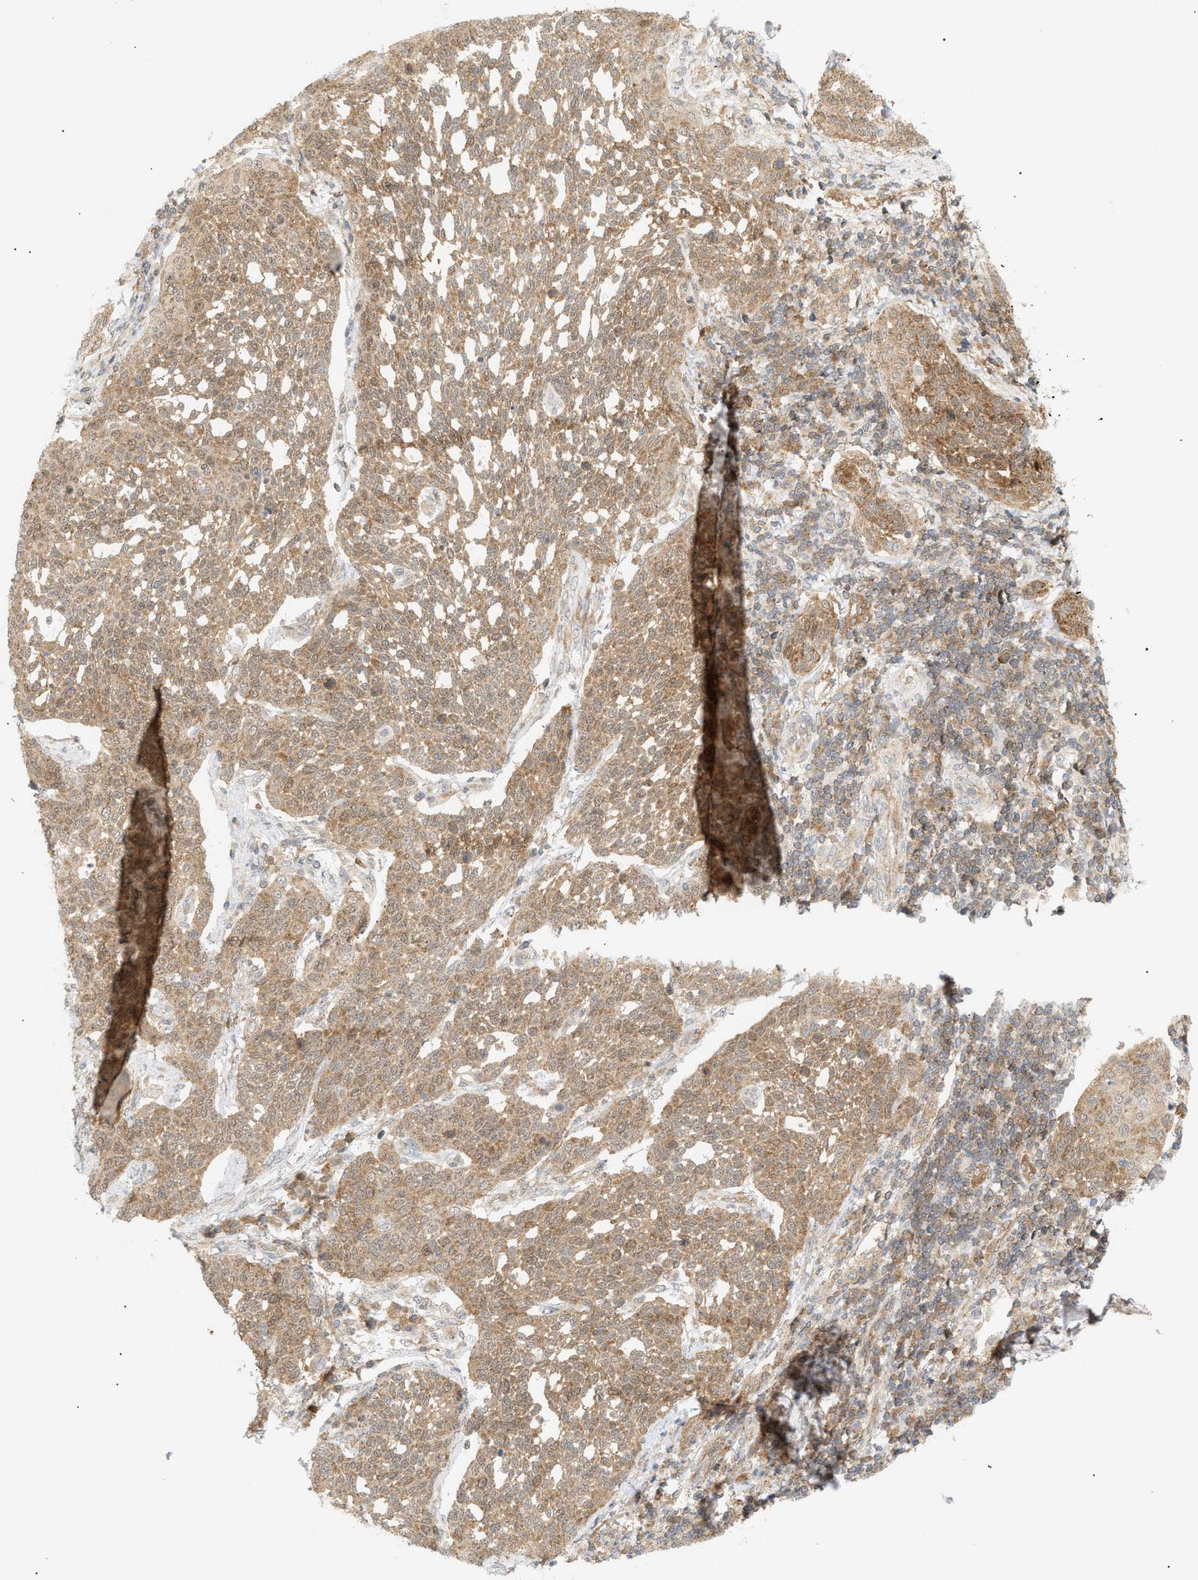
{"staining": {"intensity": "moderate", "quantity": ">75%", "location": "cytoplasmic/membranous"}, "tissue": "cervical cancer", "cell_type": "Tumor cells", "image_type": "cancer", "snomed": [{"axis": "morphology", "description": "Squamous cell carcinoma, NOS"}, {"axis": "topography", "description": "Cervix"}], "caption": "This is an image of immunohistochemistry (IHC) staining of squamous cell carcinoma (cervical), which shows moderate positivity in the cytoplasmic/membranous of tumor cells.", "gene": "SHC1", "patient": {"sex": "female", "age": 34}}